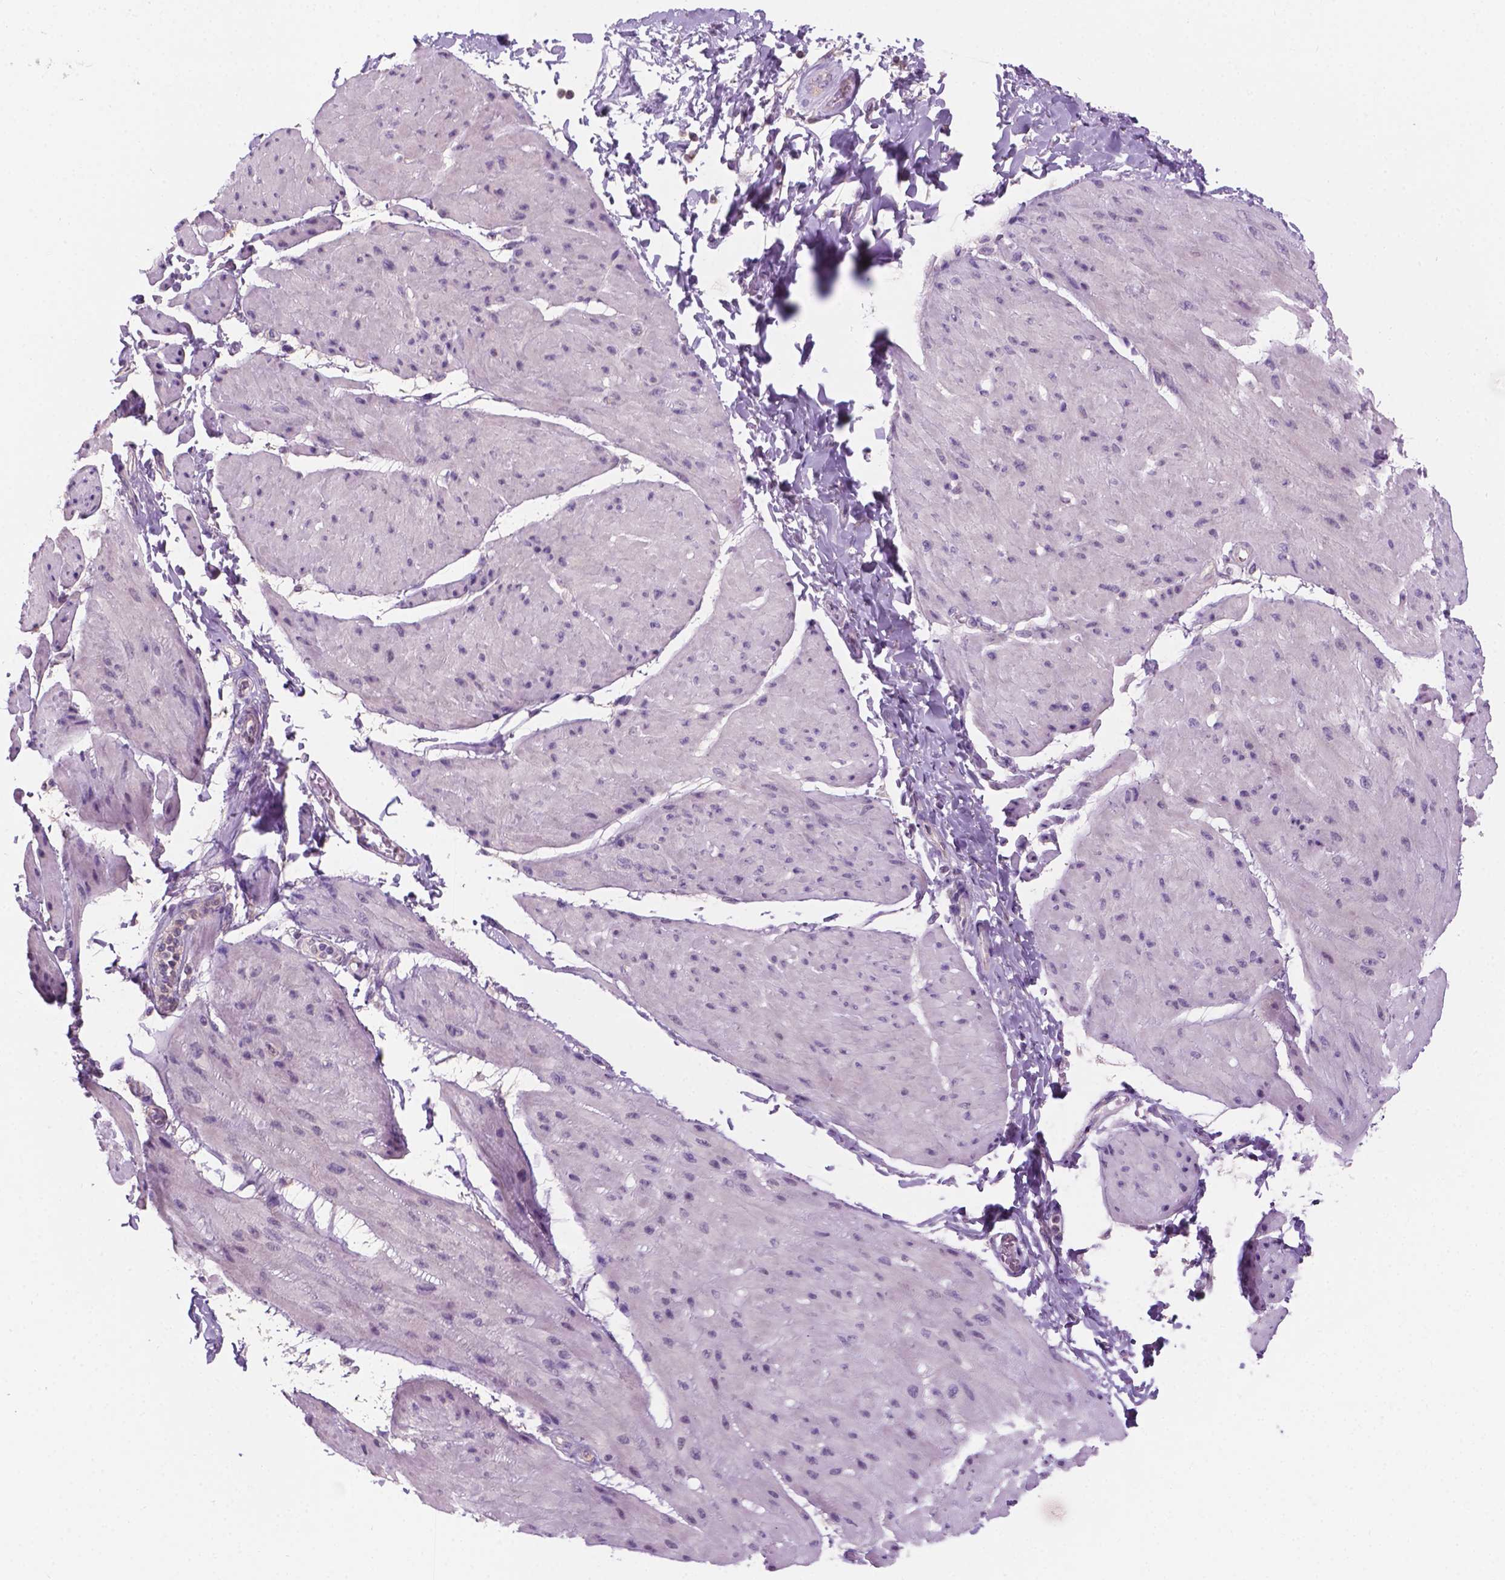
{"staining": {"intensity": "weak", "quantity": "<25%", "location": "cytoplasmic/membranous"}, "tissue": "adipose tissue", "cell_type": "Adipocytes", "image_type": "normal", "snomed": [{"axis": "morphology", "description": "Normal tissue, NOS"}, {"axis": "topography", "description": "Urinary bladder"}, {"axis": "topography", "description": "Peripheral nerve tissue"}], "caption": "Immunohistochemistry (IHC) micrograph of benign adipose tissue: adipose tissue stained with DAB (3,3'-diaminobenzidine) exhibits no significant protein positivity in adipocytes.", "gene": "SBSN", "patient": {"sex": "female", "age": 60}}